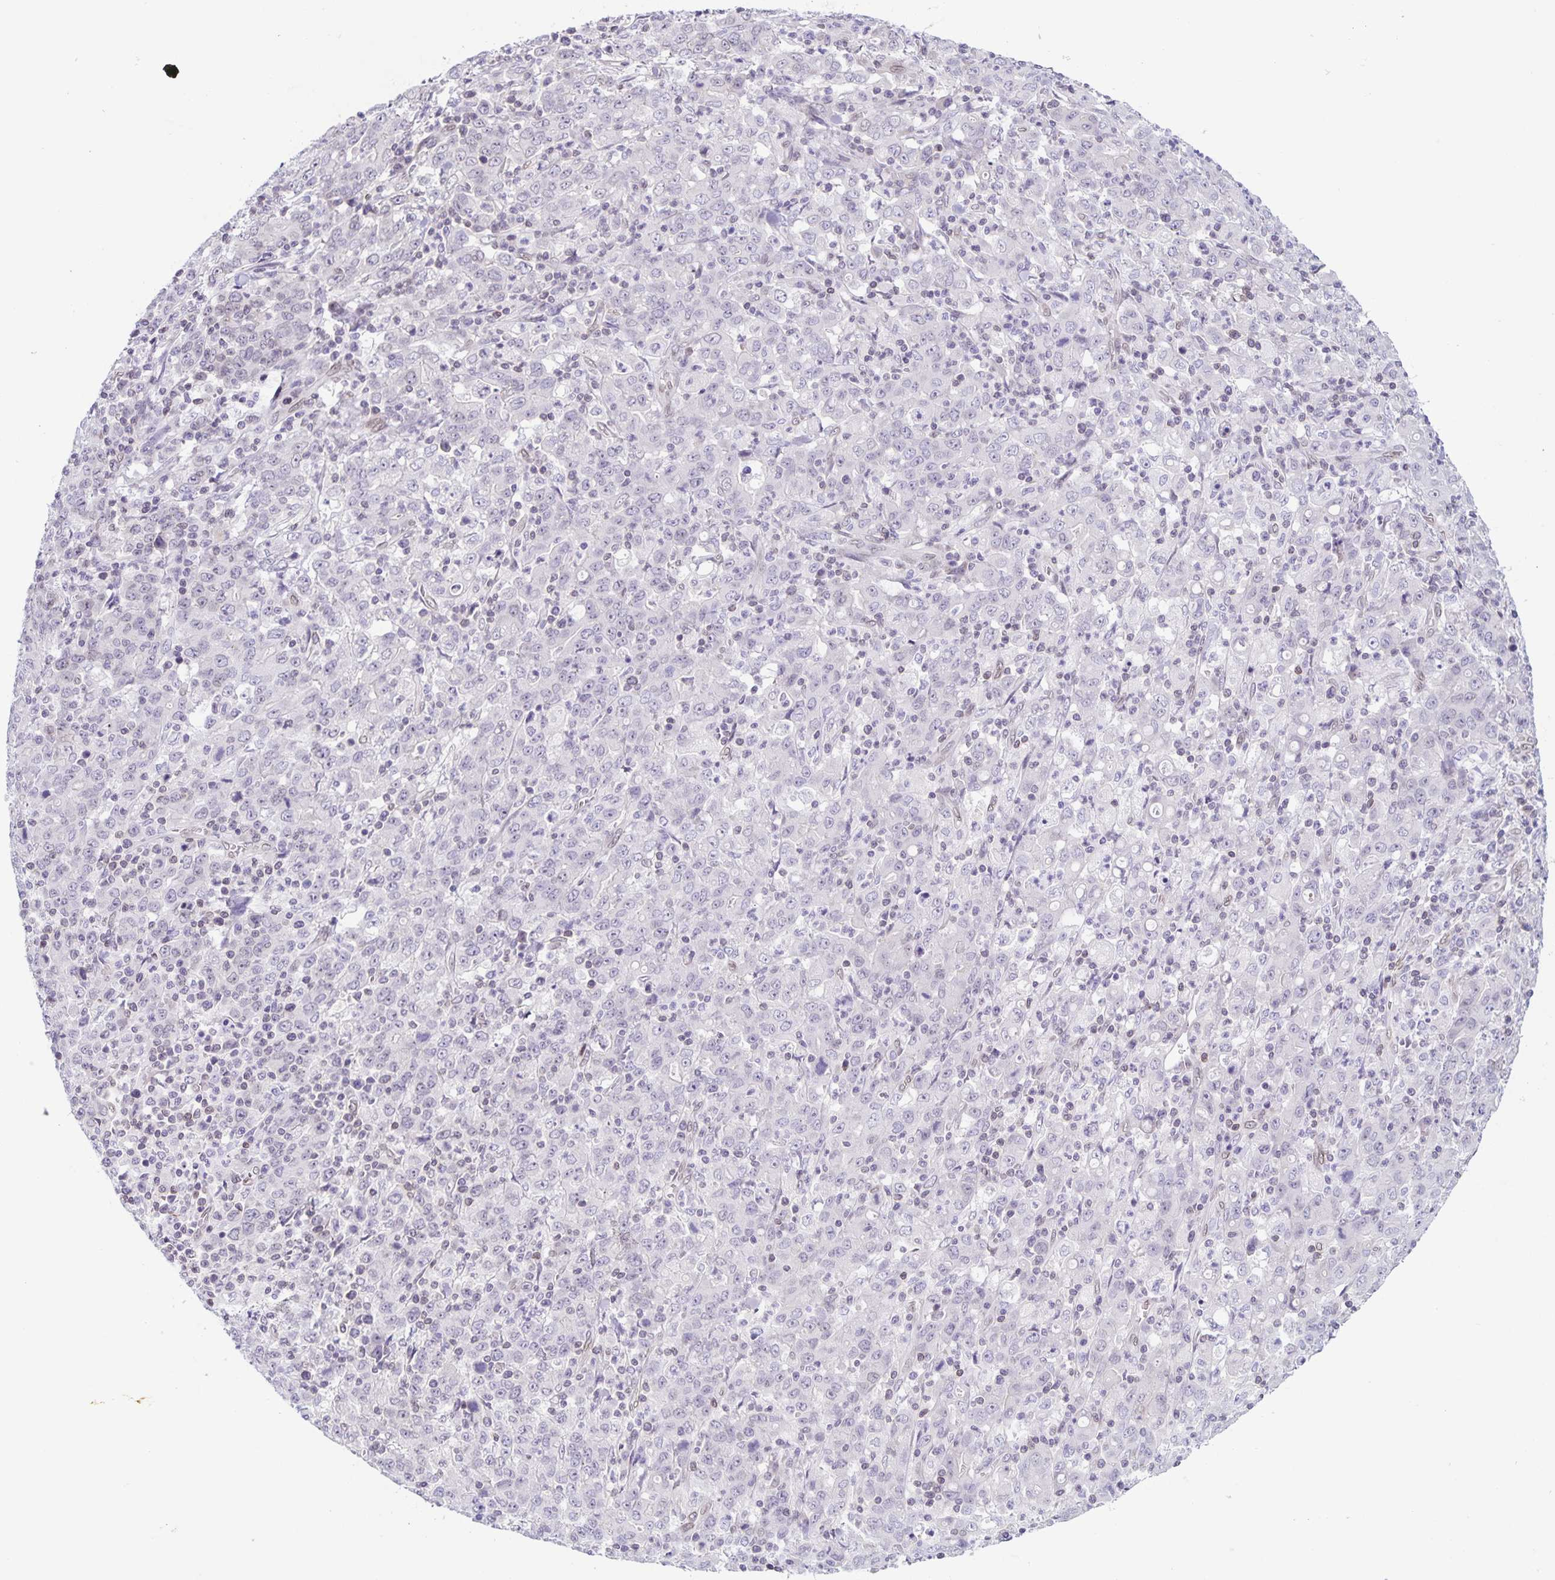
{"staining": {"intensity": "negative", "quantity": "none", "location": "none"}, "tissue": "stomach cancer", "cell_type": "Tumor cells", "image_type": "cancer", "snomed": [{"axis": "morphology", "description": "Adenocarcinoma, NOS"}, {"axis": "topography", "description": "Stomach, upper"}], "caption": "Tumor cells are negative for brown protein staining in stomach cancer.", "gene": "SYNE2", "patient": {"sex": "male", "age": 69}}